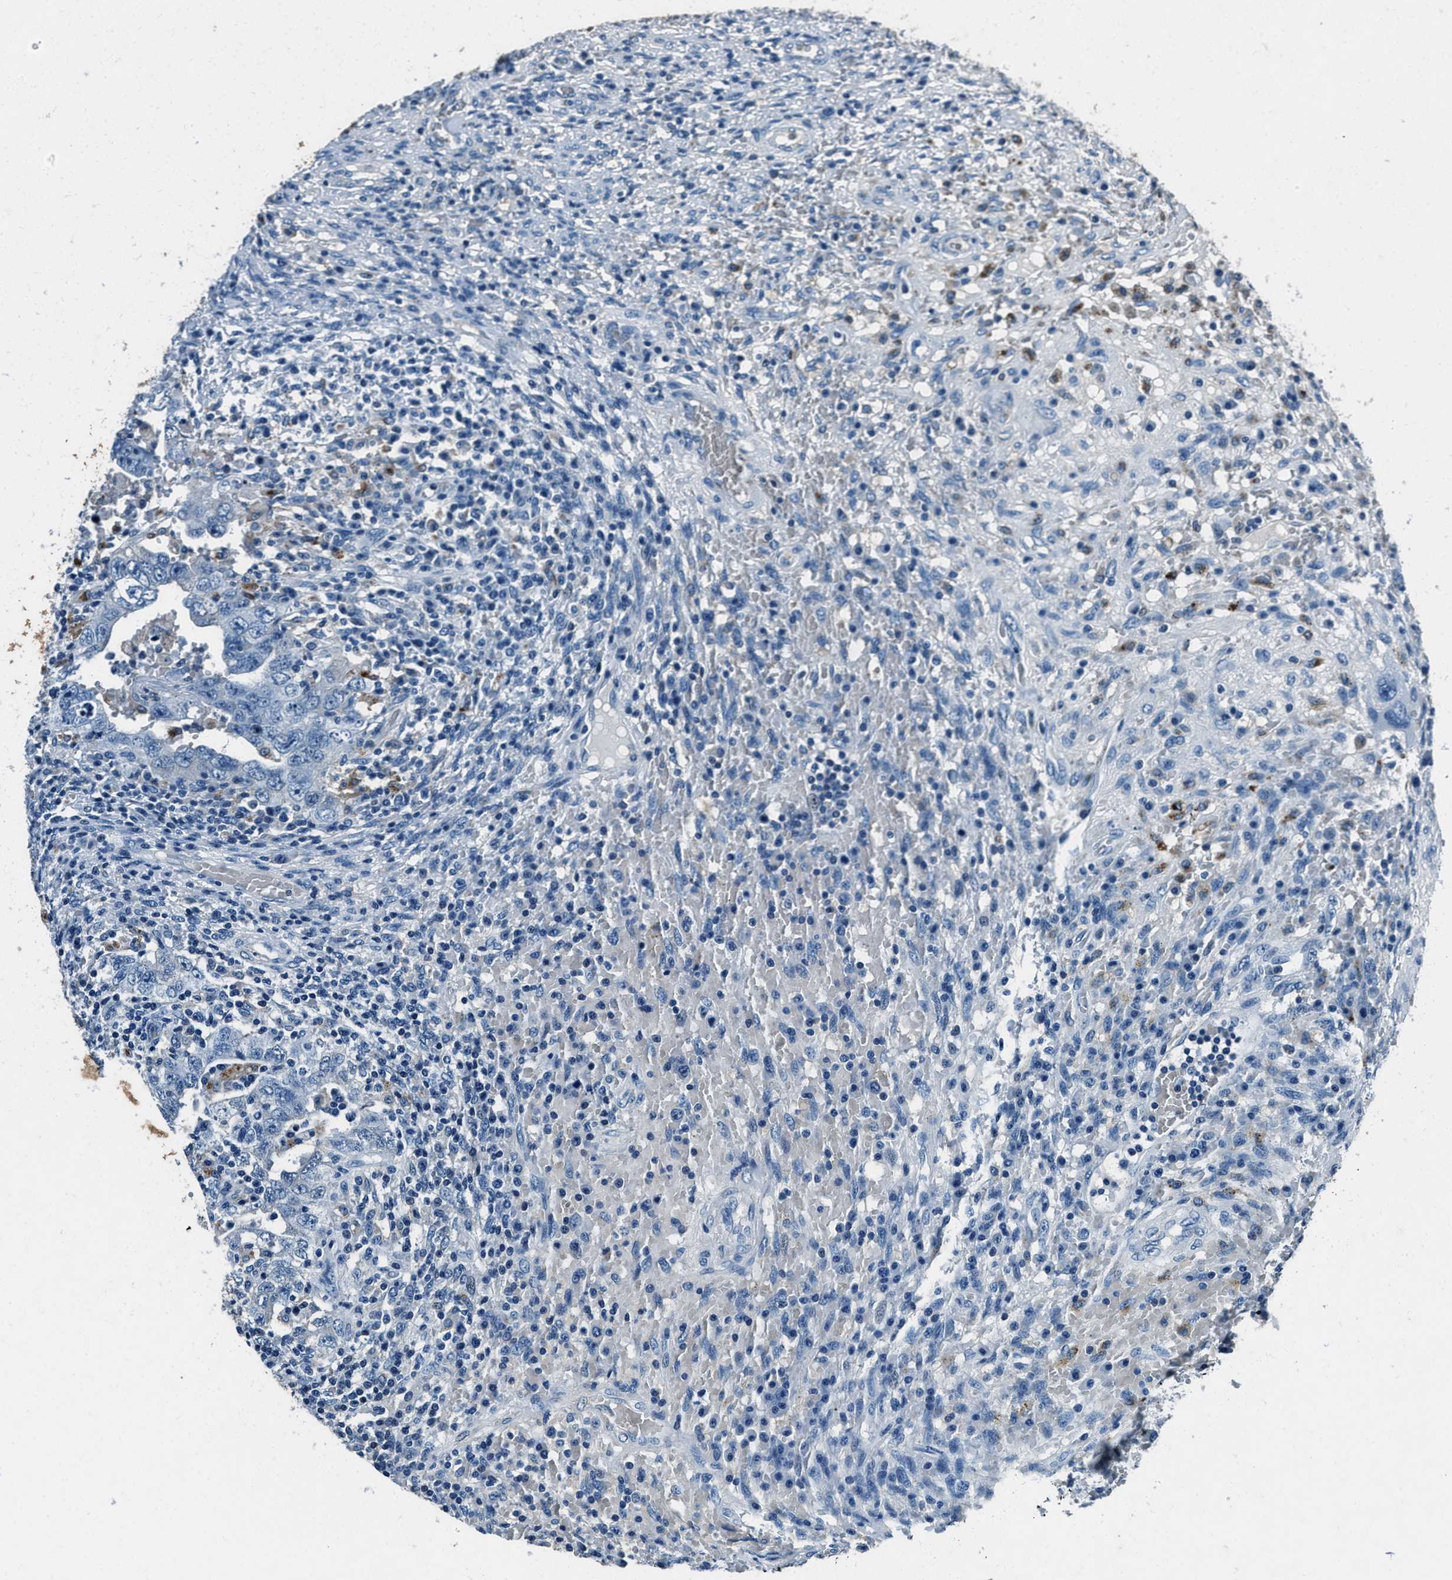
{"staining": {"intensity": "negative", "quantity": "none", "location": "none"}, "tissue": "testis cancer", "cell_type": "Tumor cells", "image_type": "cancer", "snomed": [{"axis": "morphology", "description": "Carcinoma, Embryonal, NOS"}, {"axis": "topography", "description": "Testis"}], "caption": "The IHC micrograph has no significant positivity in tumor cells of embryonal carcinoma (testis) tissue.", "gene": "PTPDC1", "patient": {"sex": "male", "age": 26}}